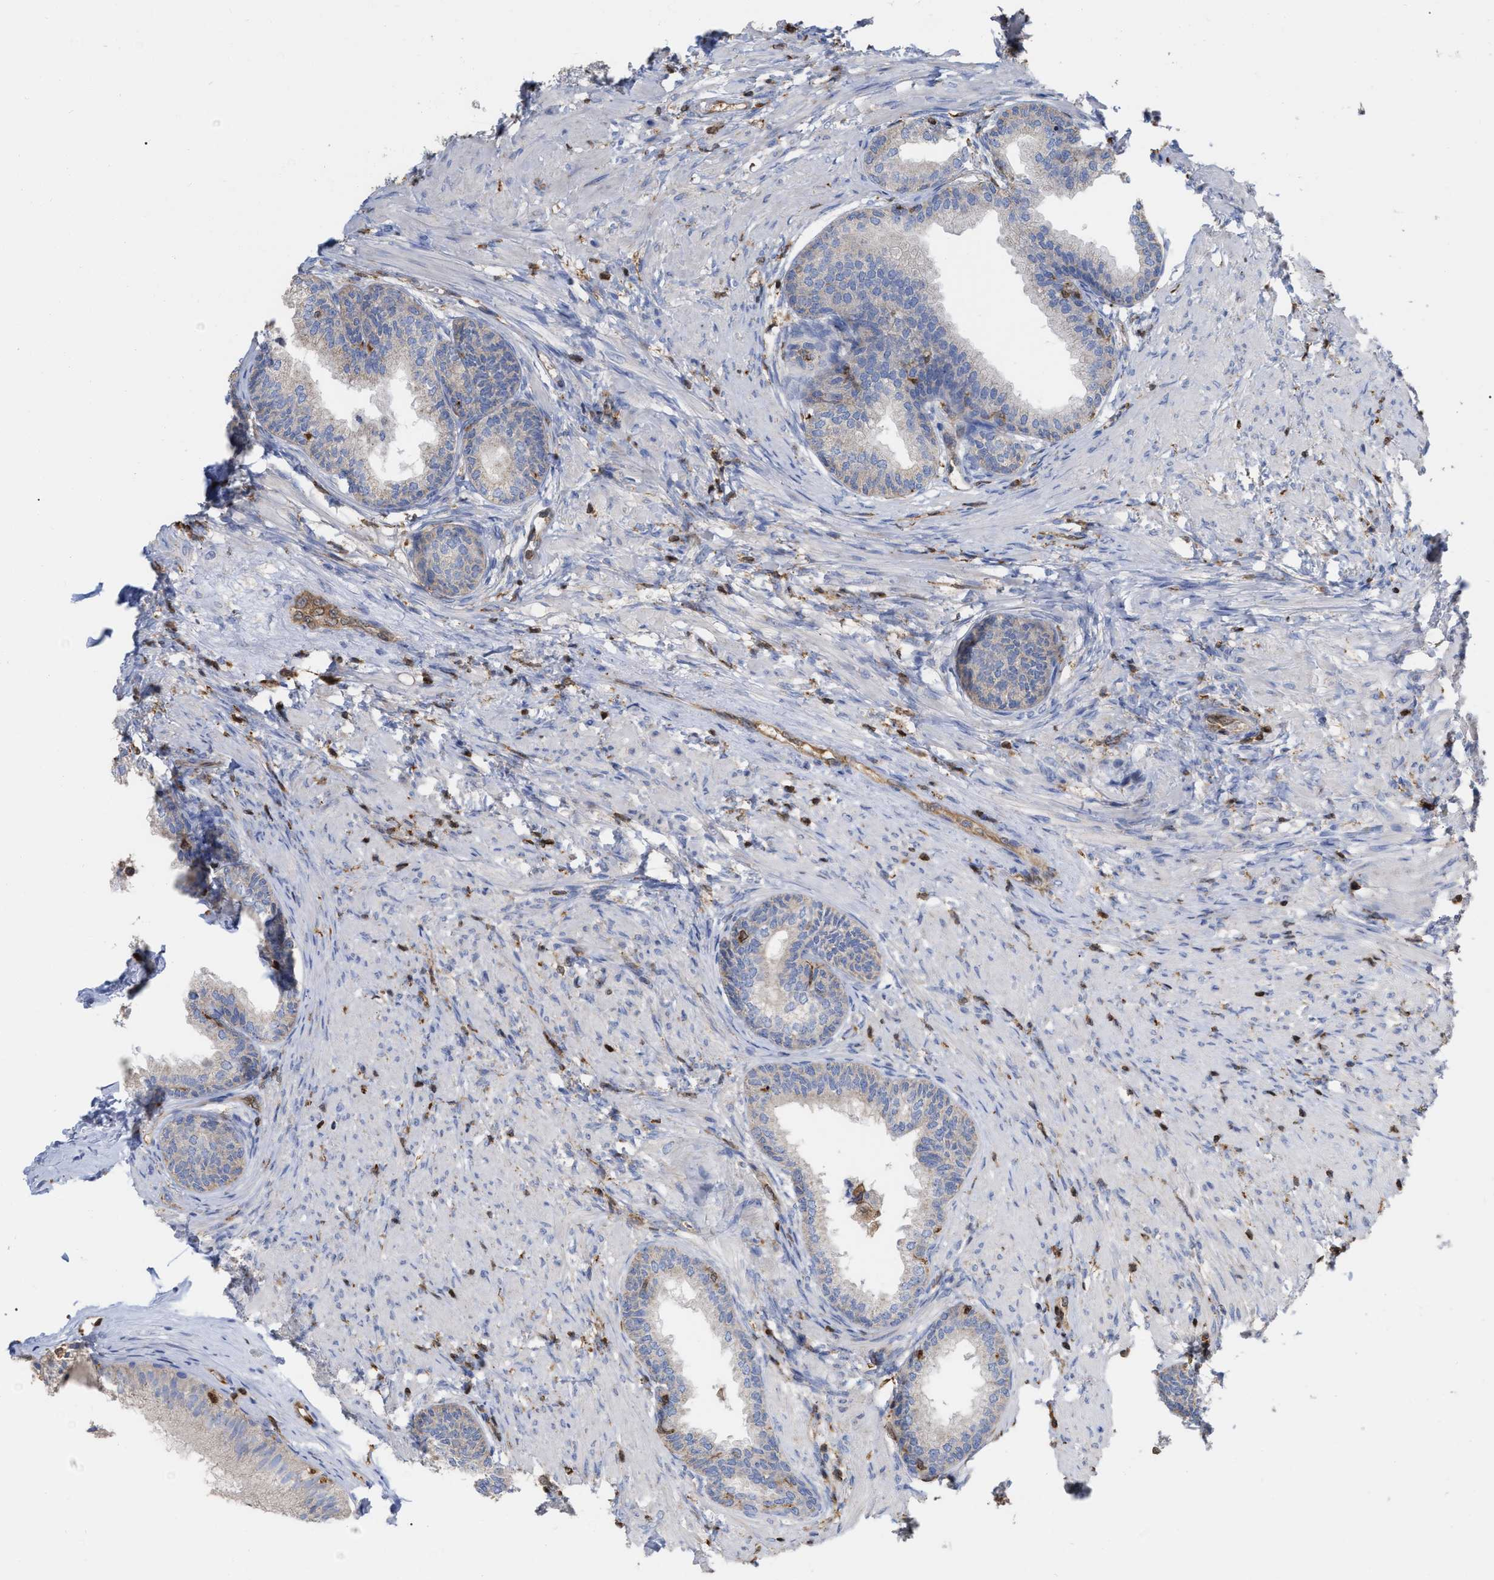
{"staining": {"intensity": "weak", "quantity": "<25%", "location": "cytoplasmic/membranous"}, "tissue": "prostate", "cell_type": "Glandular cells", "image_type": "normal", "snomed": [{"axis": "morphology", "description": "Normal tissue, NOS"}, {"axis": "topography", "description": "Prostate"}], "caption": "An image of human prostate is negative for staining in glandular cells. (DAB immunohistochemistry with hematoxylin counter stain).", "gene": "GIMAP4", "patient": {"sex": "male", "age": 76}}